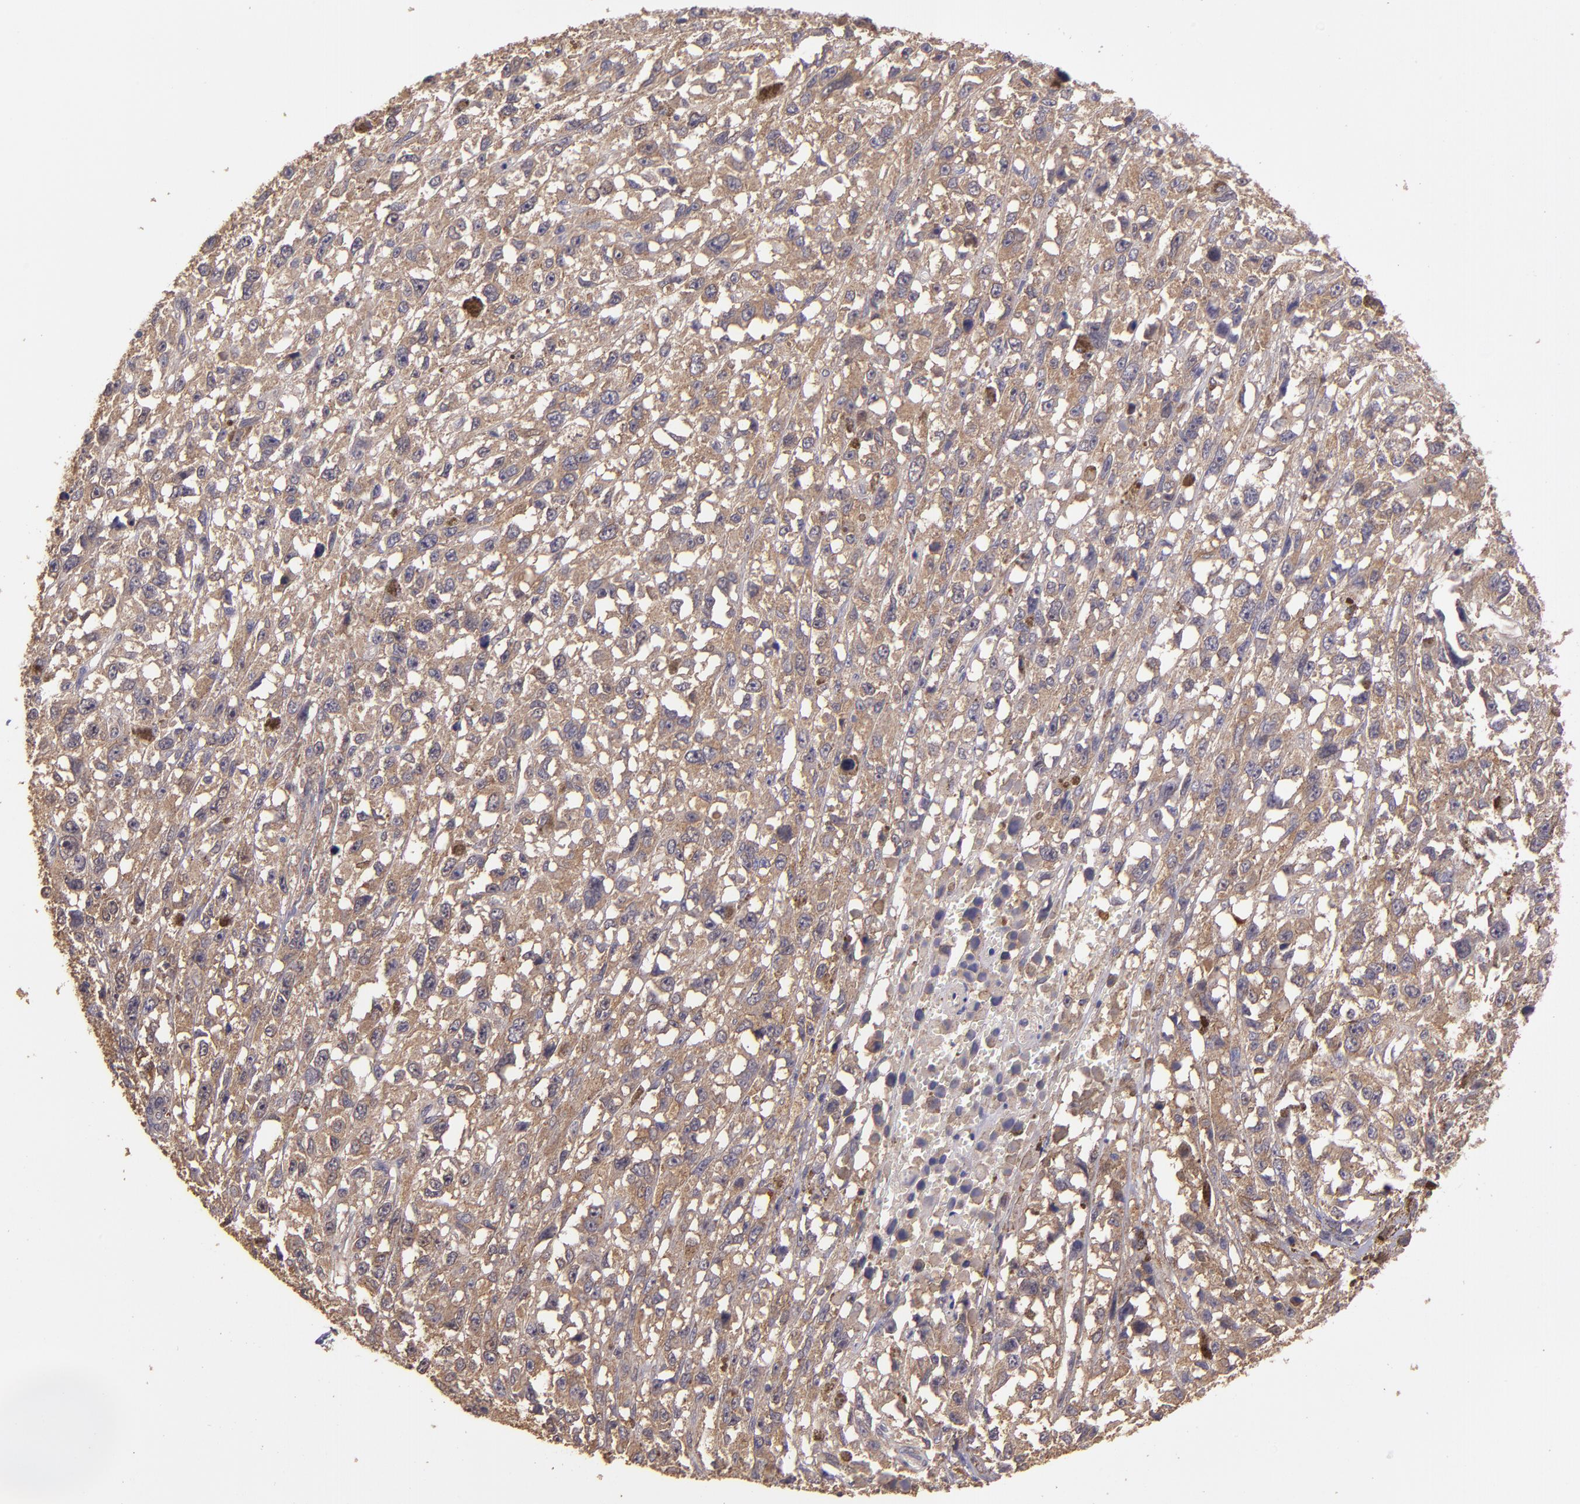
{"staining": {"intensity": "moderate", "quantity": ">75%", "location": "cytoplasmic/membranous"}, "tissue": "melanoma", "cell_type": "Tumor cells", "image_type": "cancer", "snomed": [{"axis": "morphology", "description": "Malignant melanoma, Metastatic site"}, {"axis": "topography", "description": "Lymph node"}], "caption": "The micrograph reveals staining of malignant melanoma (metastatic site), revealing moderate cytoplasmic/membranous protein staining (brown color) within tumor cells. (IHC, brightfield microscopy, high magnification).", "gene": "PAPPA", "patient": {"sex": "male", "age": 59}}